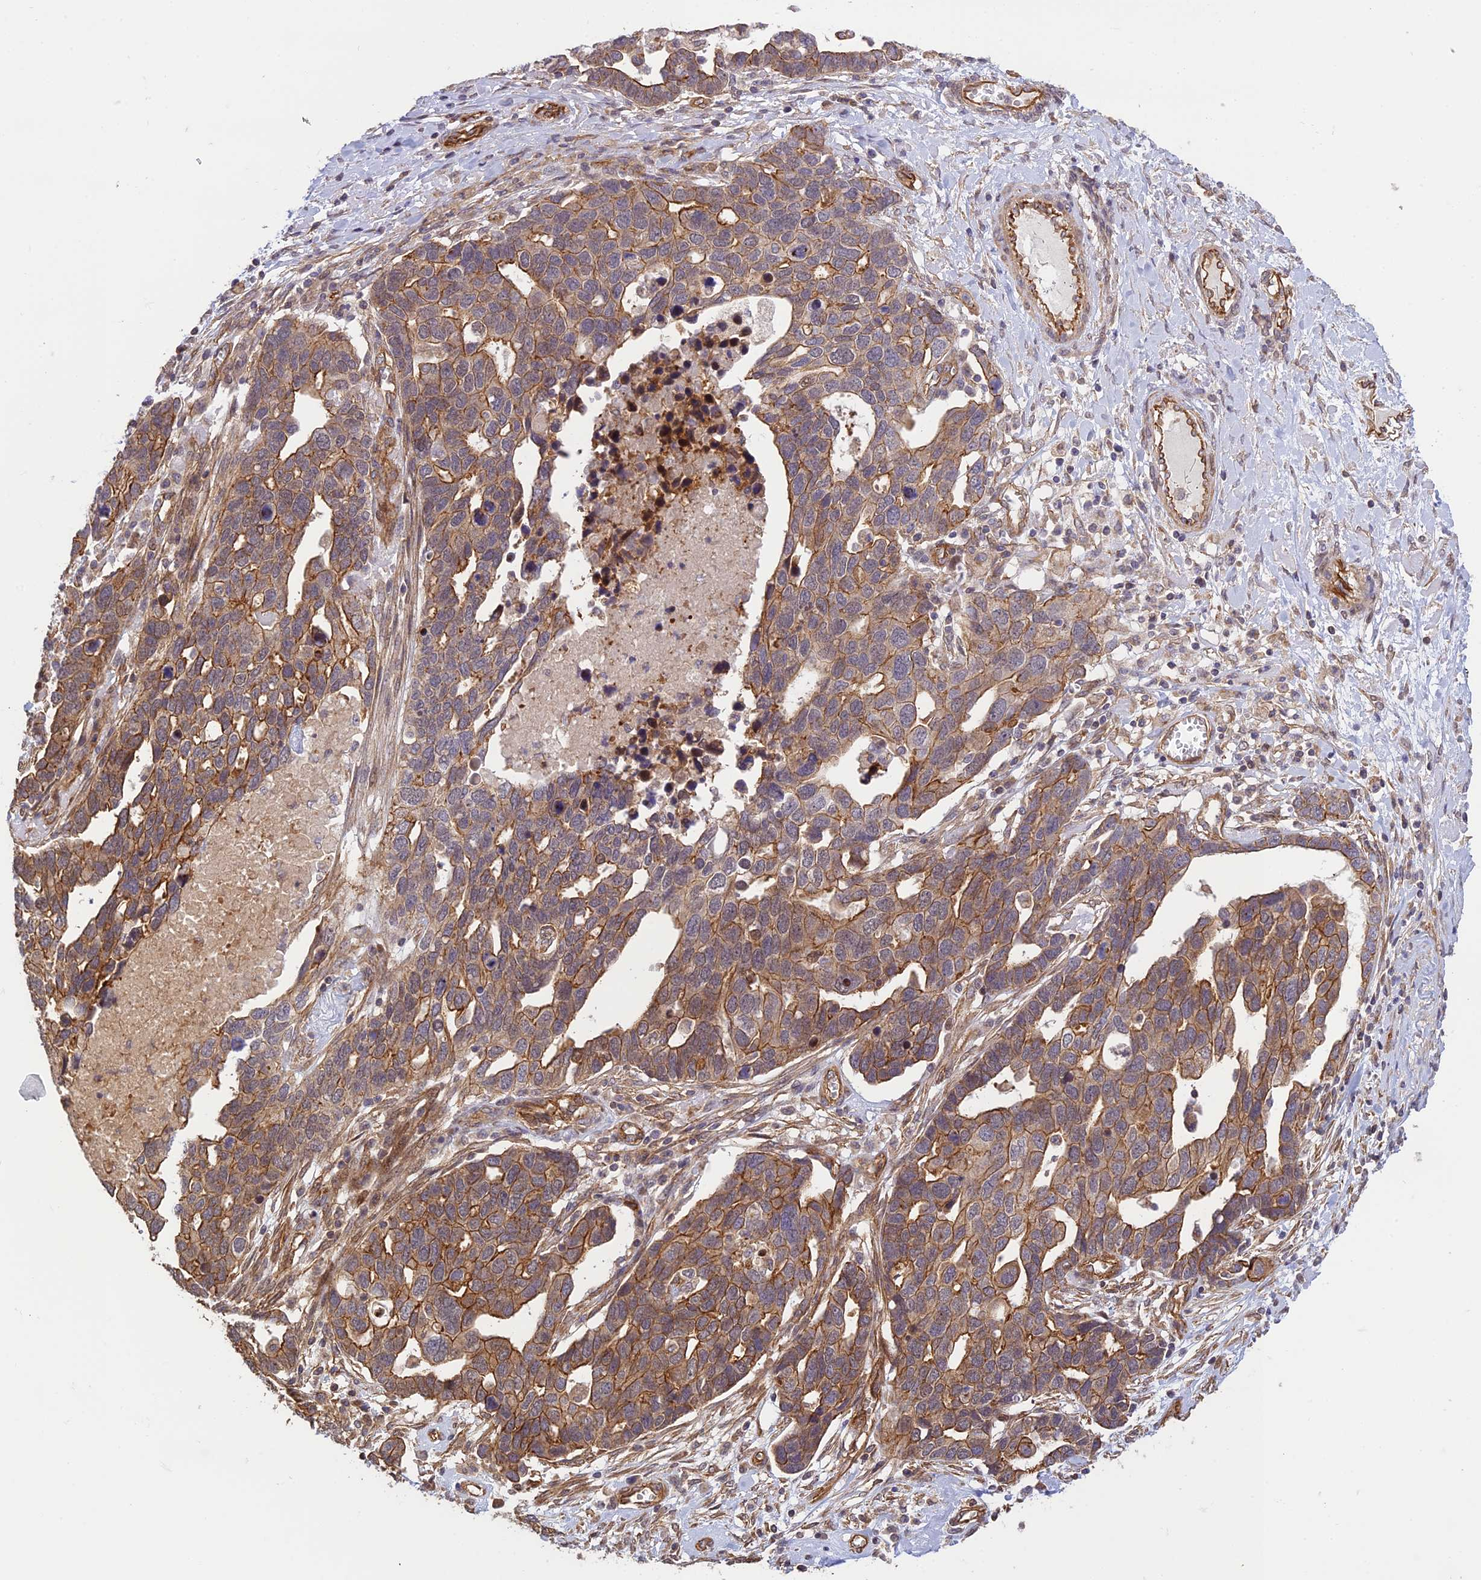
{"staining": {"intensity": "moderate", "quantity": ">75%", "location": "cytoplasmic/membranous"}, "tissue": "ovarian cancer", "cell_type": "Tumor cells", "image_type": "cancer", "snomed": [{"axis": "morphology", "description": "Cystadenocarcinoma, serous, NOS"}, {"axis": "topography", "description": "Ovary"}], "caption": "Ovarian serous cystadenocarcinoma stained with immunohistochemistry (IHC) shows moderate cytoplasmic/membranous positivity in about >75% of tumor cells.", "gene": "HOMER2", "patient": {"sex": "female", "age": 54}}